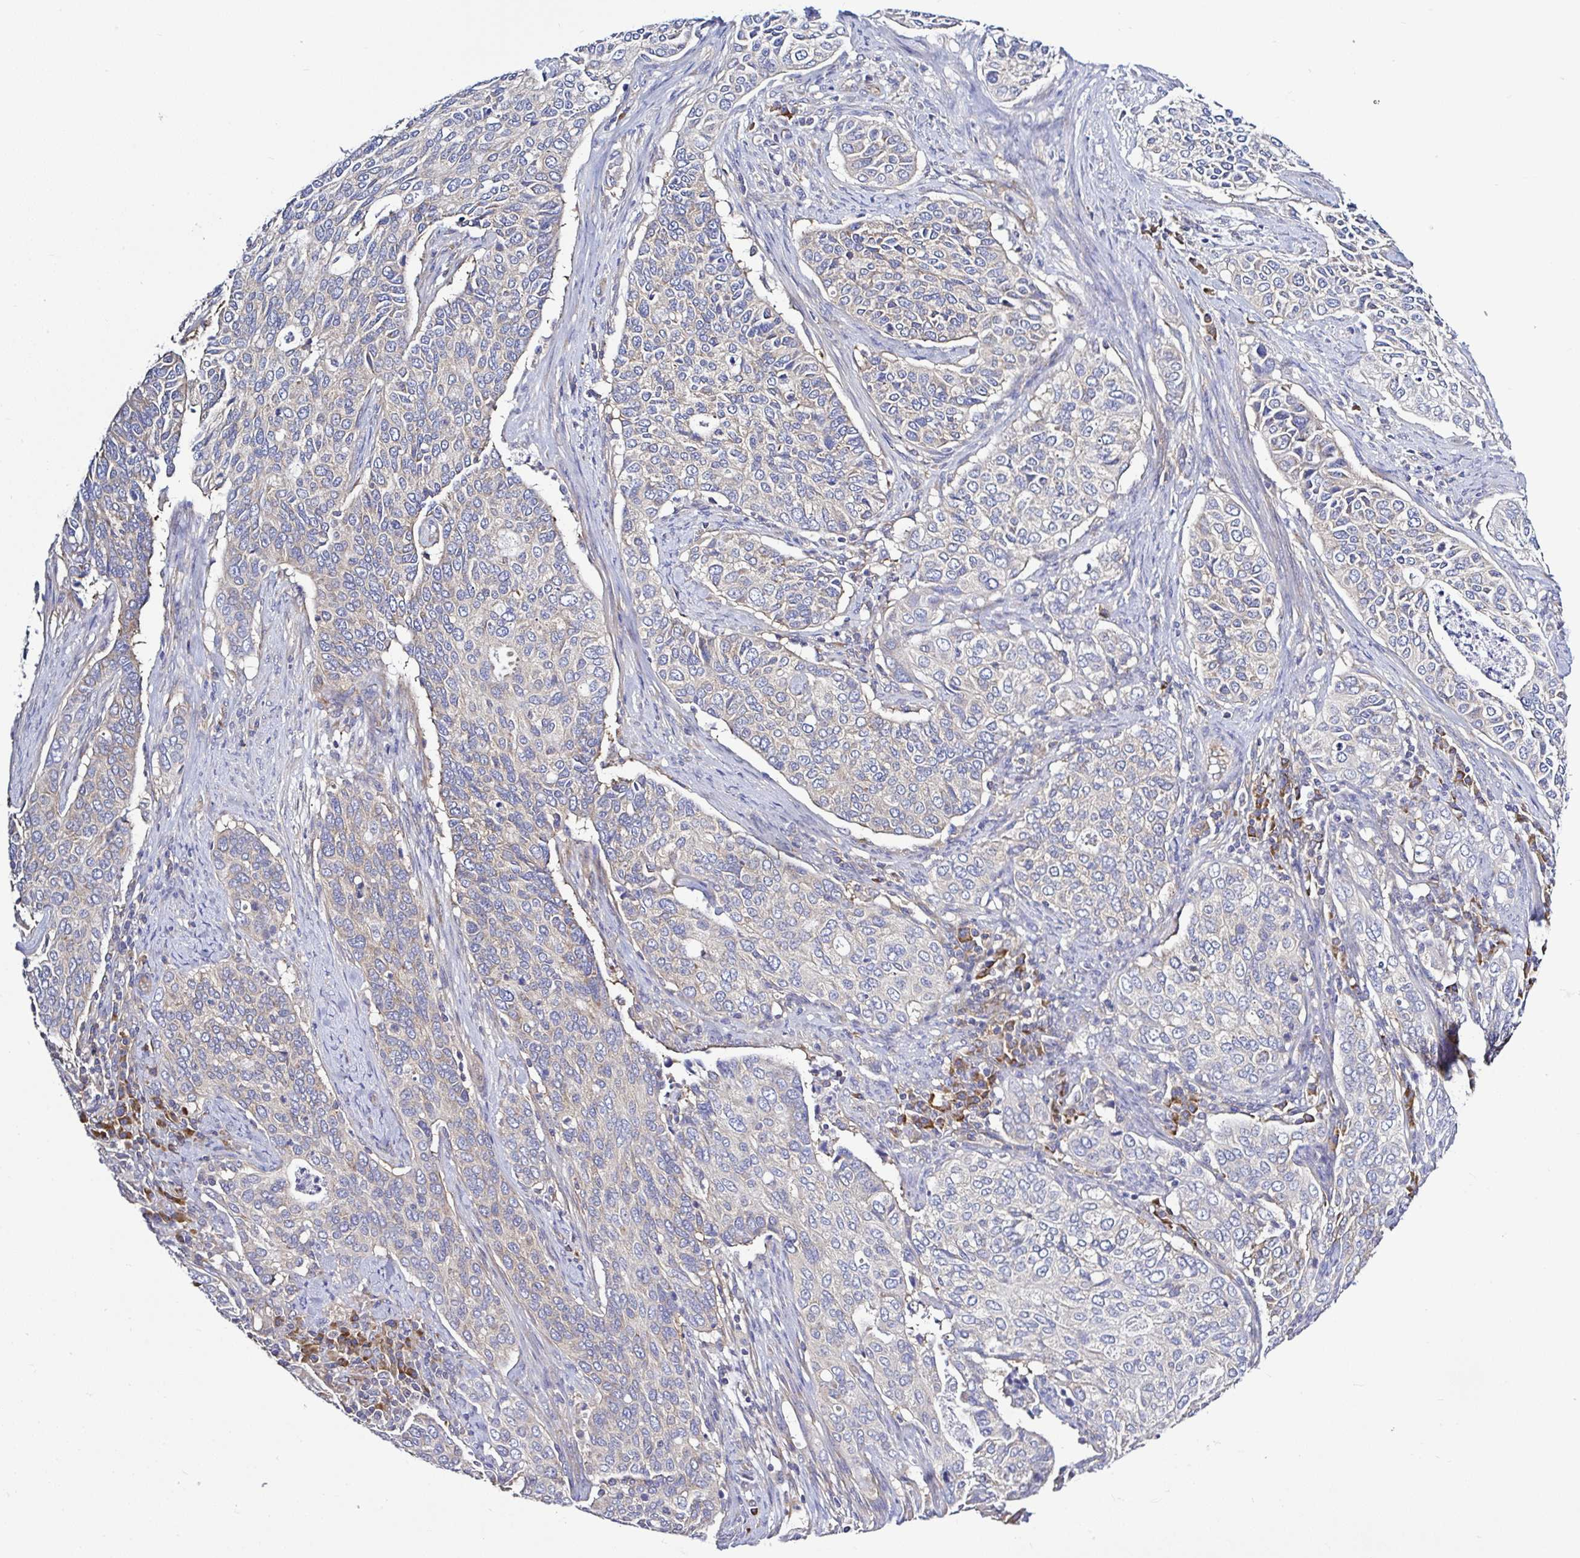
{"staining": {"intensity": "negative", "quantity": "none", "location": "none"}, "tissue": "cervical cancer", "cell_type": "Tumor cells", "image_type": "cancer", "snomed": [{"axis": "morphology", "description": "Squamous cell carcinoma, NOS"}, {"axis": "topography", "description": "Cervix"}], "caption": "Immunohistochemistry (IHC) histopathology image of human cervical cancer stained for a protein (brown), which exhibits no staining in tumor cells.", "gene": "LARS1", "patient": {"sex": "female", "age": 38}}